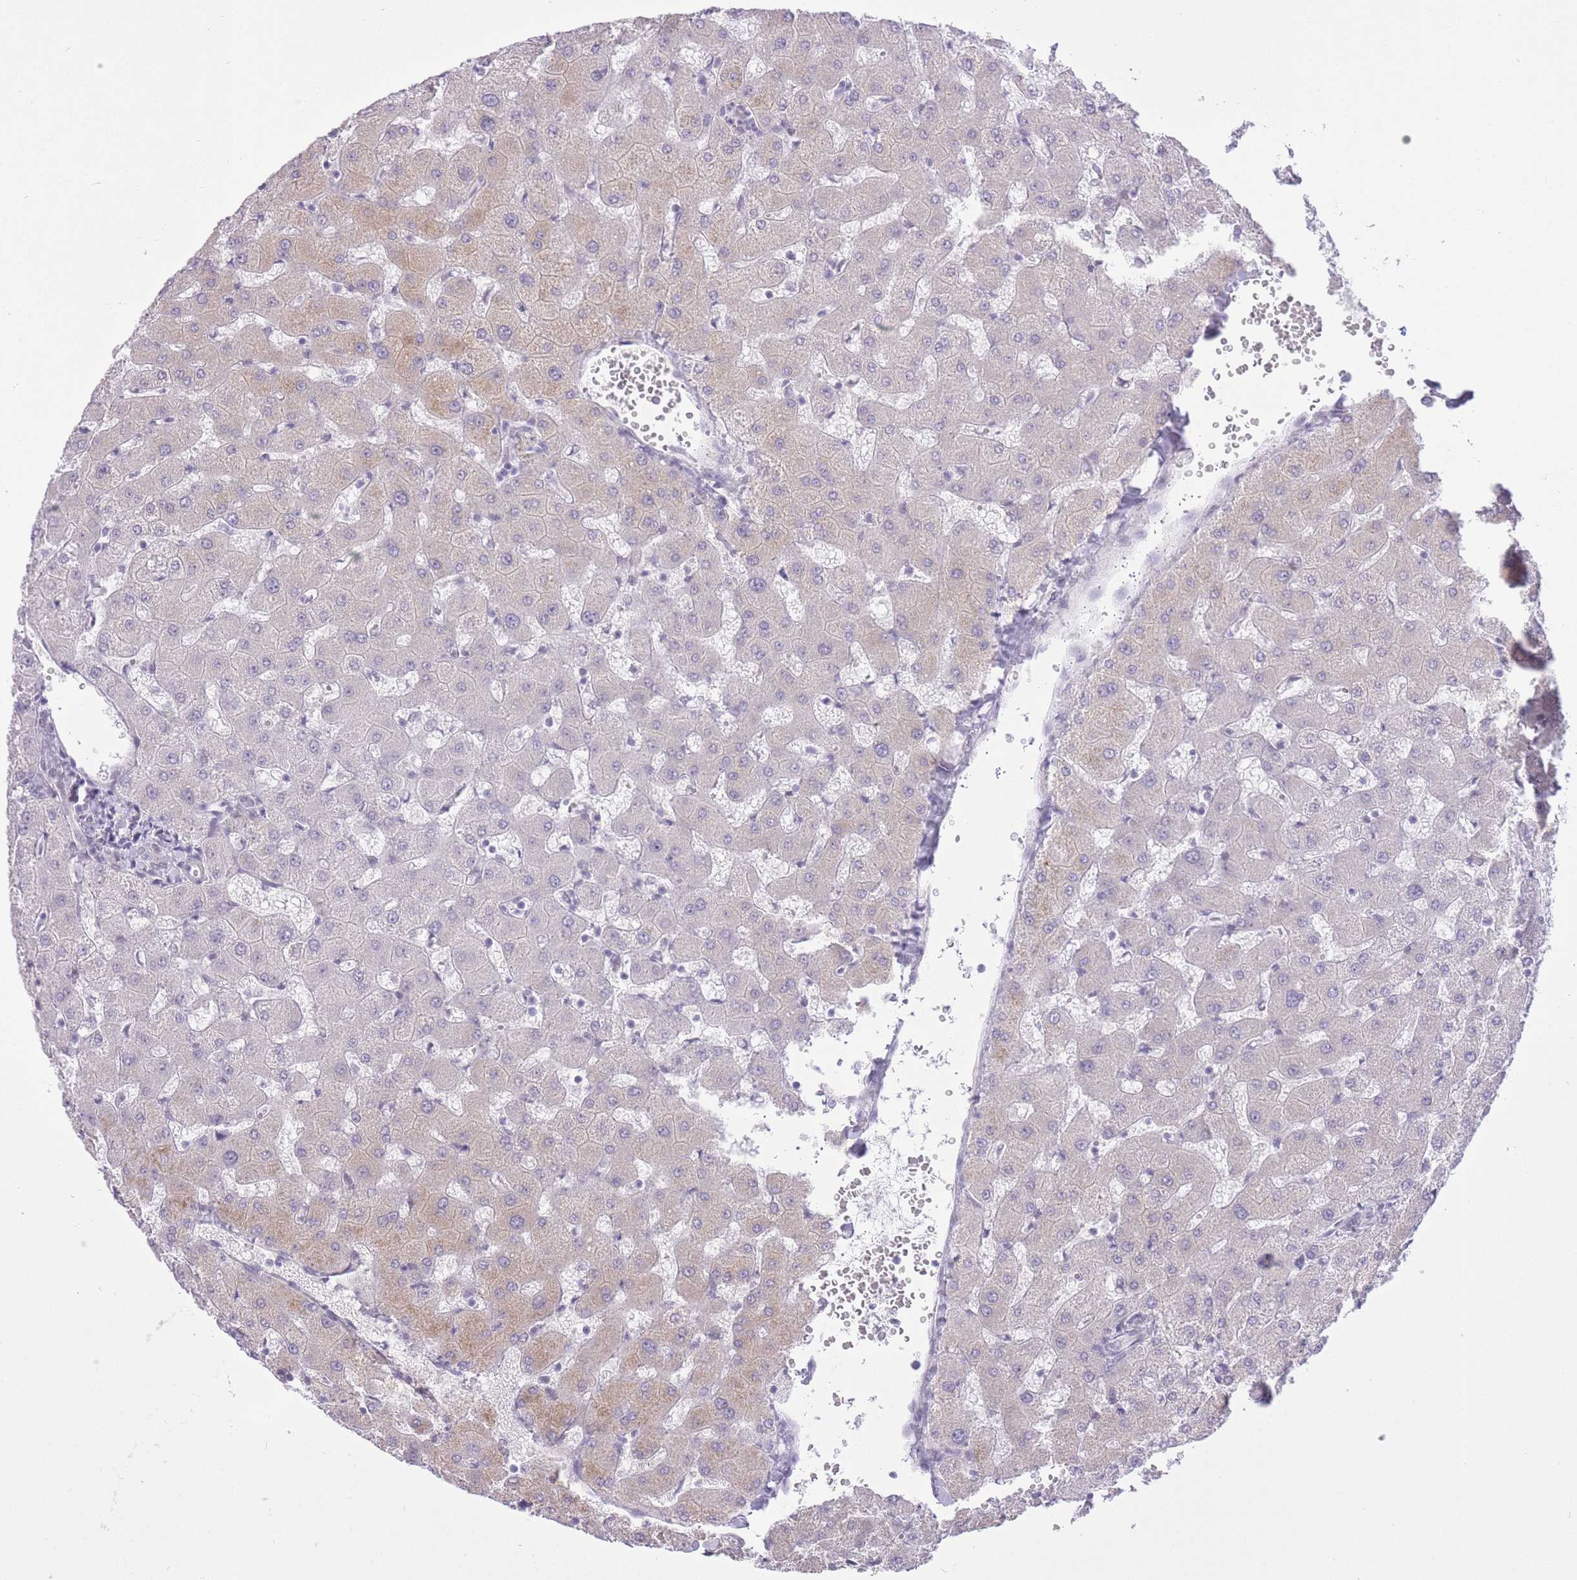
{"staining": {"intensity": "weak", "quantity": "25%-75%", "location": "nuclear"}, "tissue": "liver", "cell_type": "Cholangiocytes", "image_type": "normal", "snomed": [{"axis": "morphology", "description": "Normal tissue, NOS"}, {"axis": "topography", "description": "Liver"}], "caption": "Cholangiocytes display low levels of weak nuclear expression in approximately 25%-75% of cells in unremarkable human liver.", "gene": "ZBED5", "patient": {"sex": "female", "age": 63}}